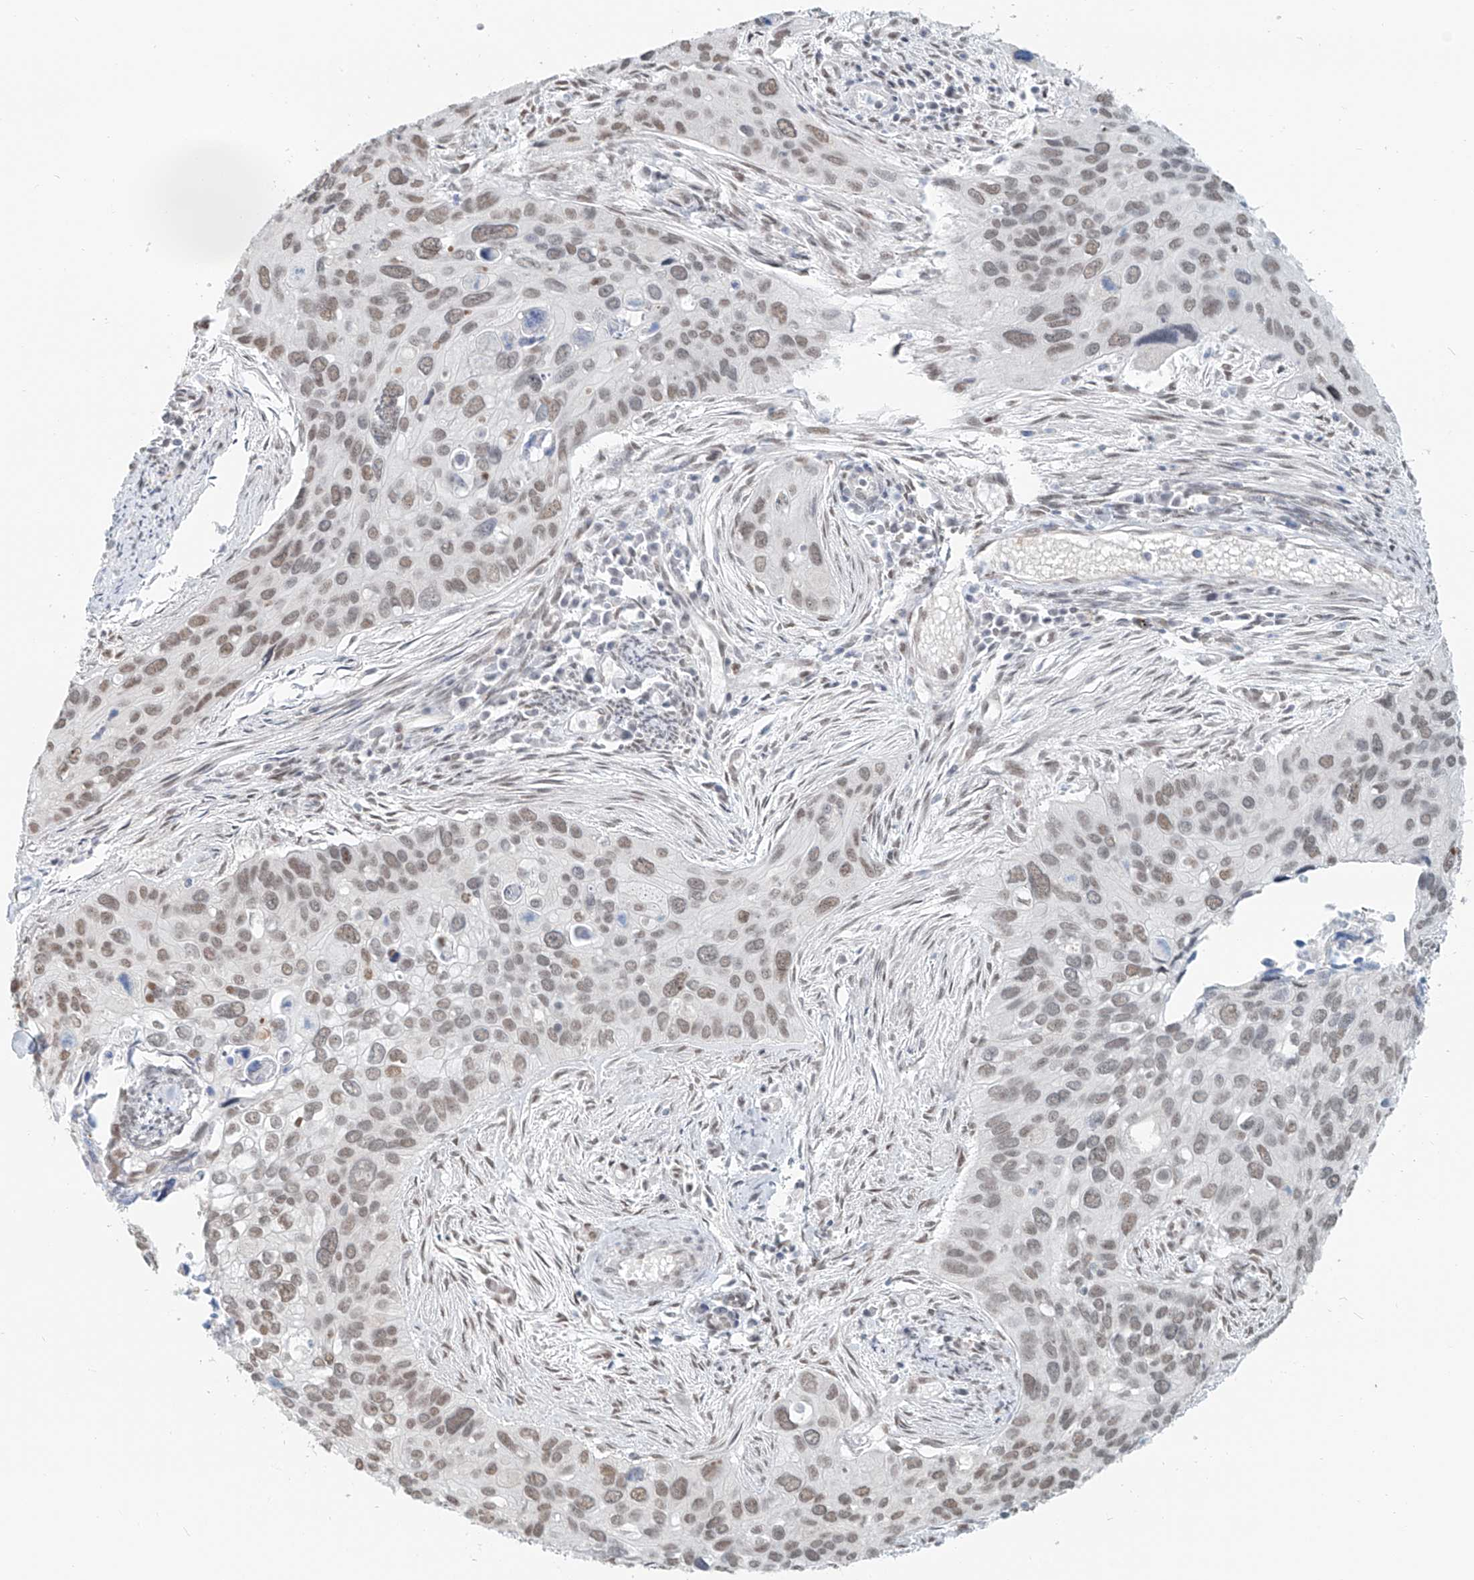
{"staining": {"intensity": "weak", "quantity": "25%-75%", "location": "nuclear"}, "tissue": "cervical cancer", "cell_type": "Tumor cells", "image_type": "cancer", "snomed": [{"axis": "morphology", "description": "Squamous cell carcinoma, NOS"}, {"axis": "topography", "description": "Cervix"}], "caption": "Human cervical squamous cell carcinoma stained for a protein (brown) exhibits weak nuclear positive expression in about 25%-75% of tumor cells.", "gene": "SASH1", "patient": {"sex": "female", "age": 55}}